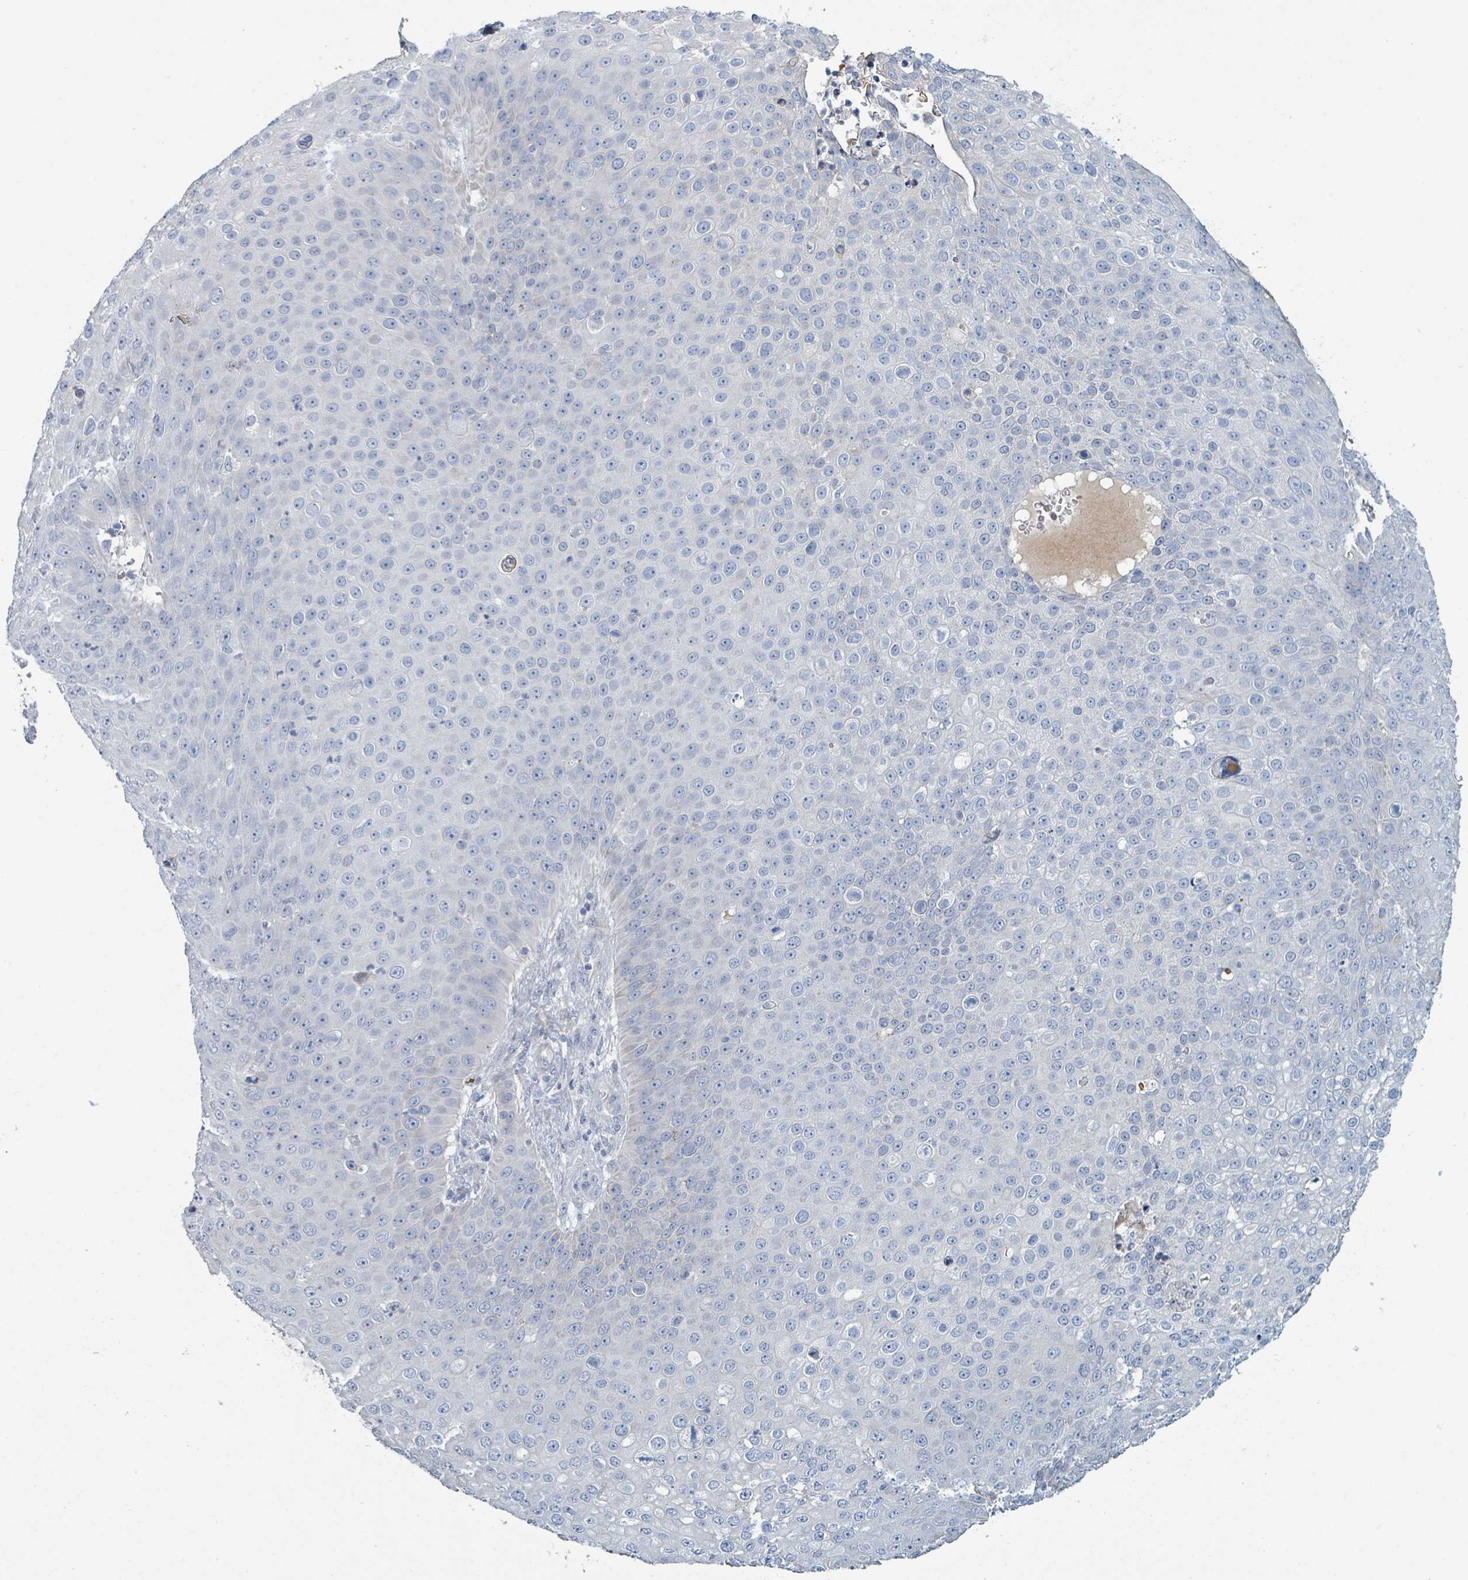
{"staining": {"intensity": "negative", "quantity": "none", "location": "none"}, "tissue": "skin cancer", "cell_type": "Tumor cells", "image_type": "cancer", "snomed": [{"axis": "morphology", "description": "Squamous cell carcinoma, NOS"}, {"axis": "topography", "description": "Skin"}], "caption": "DAB (3,3'-diaminobenzidine) immunohistochemical staining of skin cancer (squamous cell carcinoma) demonstrates no significant positivity in tumor cells.", "gene": "RAB33B", "patient": {"sex": "male", "age": 71}}